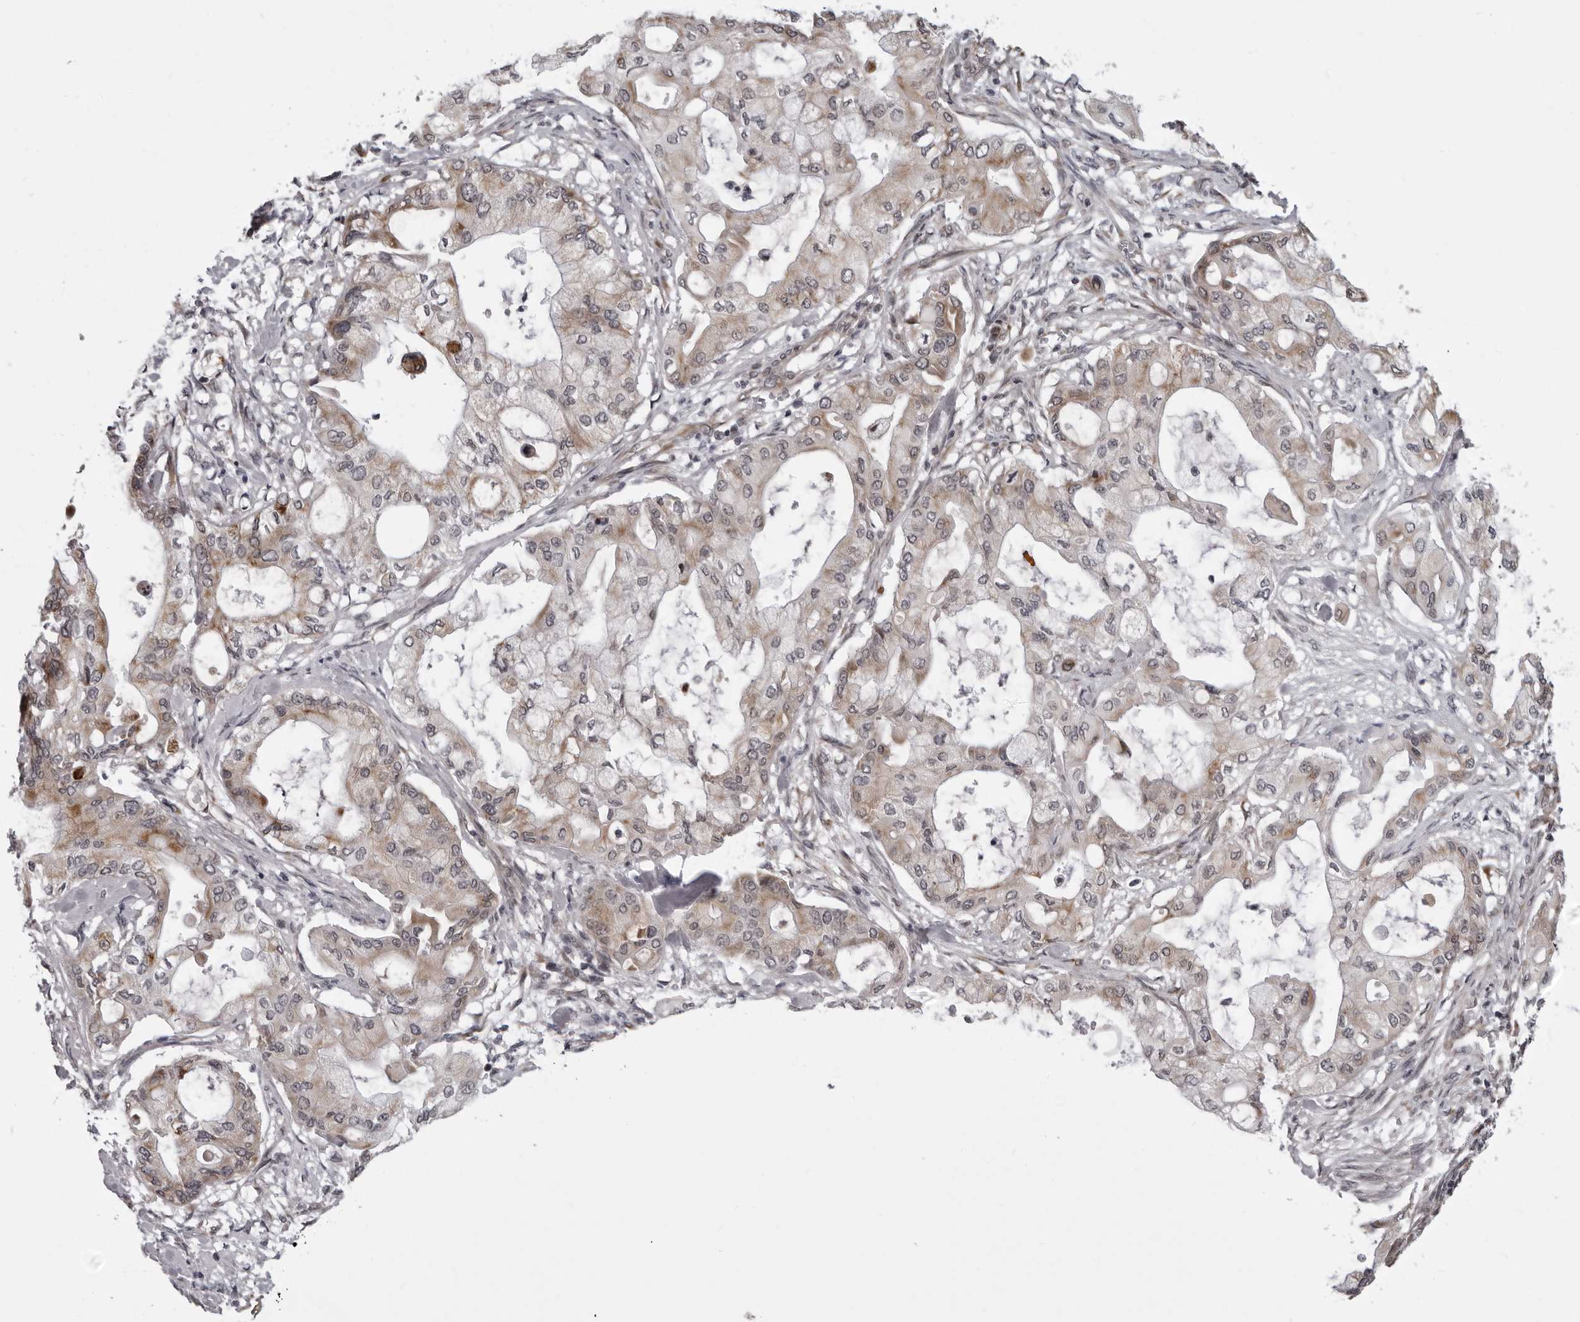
{"staining": {"intensity": "weak", "quantity": ">75%", "location": "cytoplasmic/membranous"}, "tissue": "pancreatic cancer", "cell_type": "Tumor cells", "image_type": "cancer", "snomed": [{"axis": "morphology", "description": "Adenocarcinoma, NOS"}, {"axis": "morphology", "description": "Adenocarcinoma, metastatic, NOS"}, {"axis": "topography", "description": "Lymph node"}, {"axis": "topography", "description": "Pancreas"}, {"axis": "topography", "description": "Duodenum"}], "caption": "High-magnification brightfield microscopy of pancreatic cancer (adenocarcinoma) stained with DAB (brown) and counterstained with hematoxylin (blue). tumor cells exhibit weak cytoplasmic/membranous staining is seen in approximately>75% of cells.", "gene": "RTCA", "patient": {"sex": "female", "age": 64}}